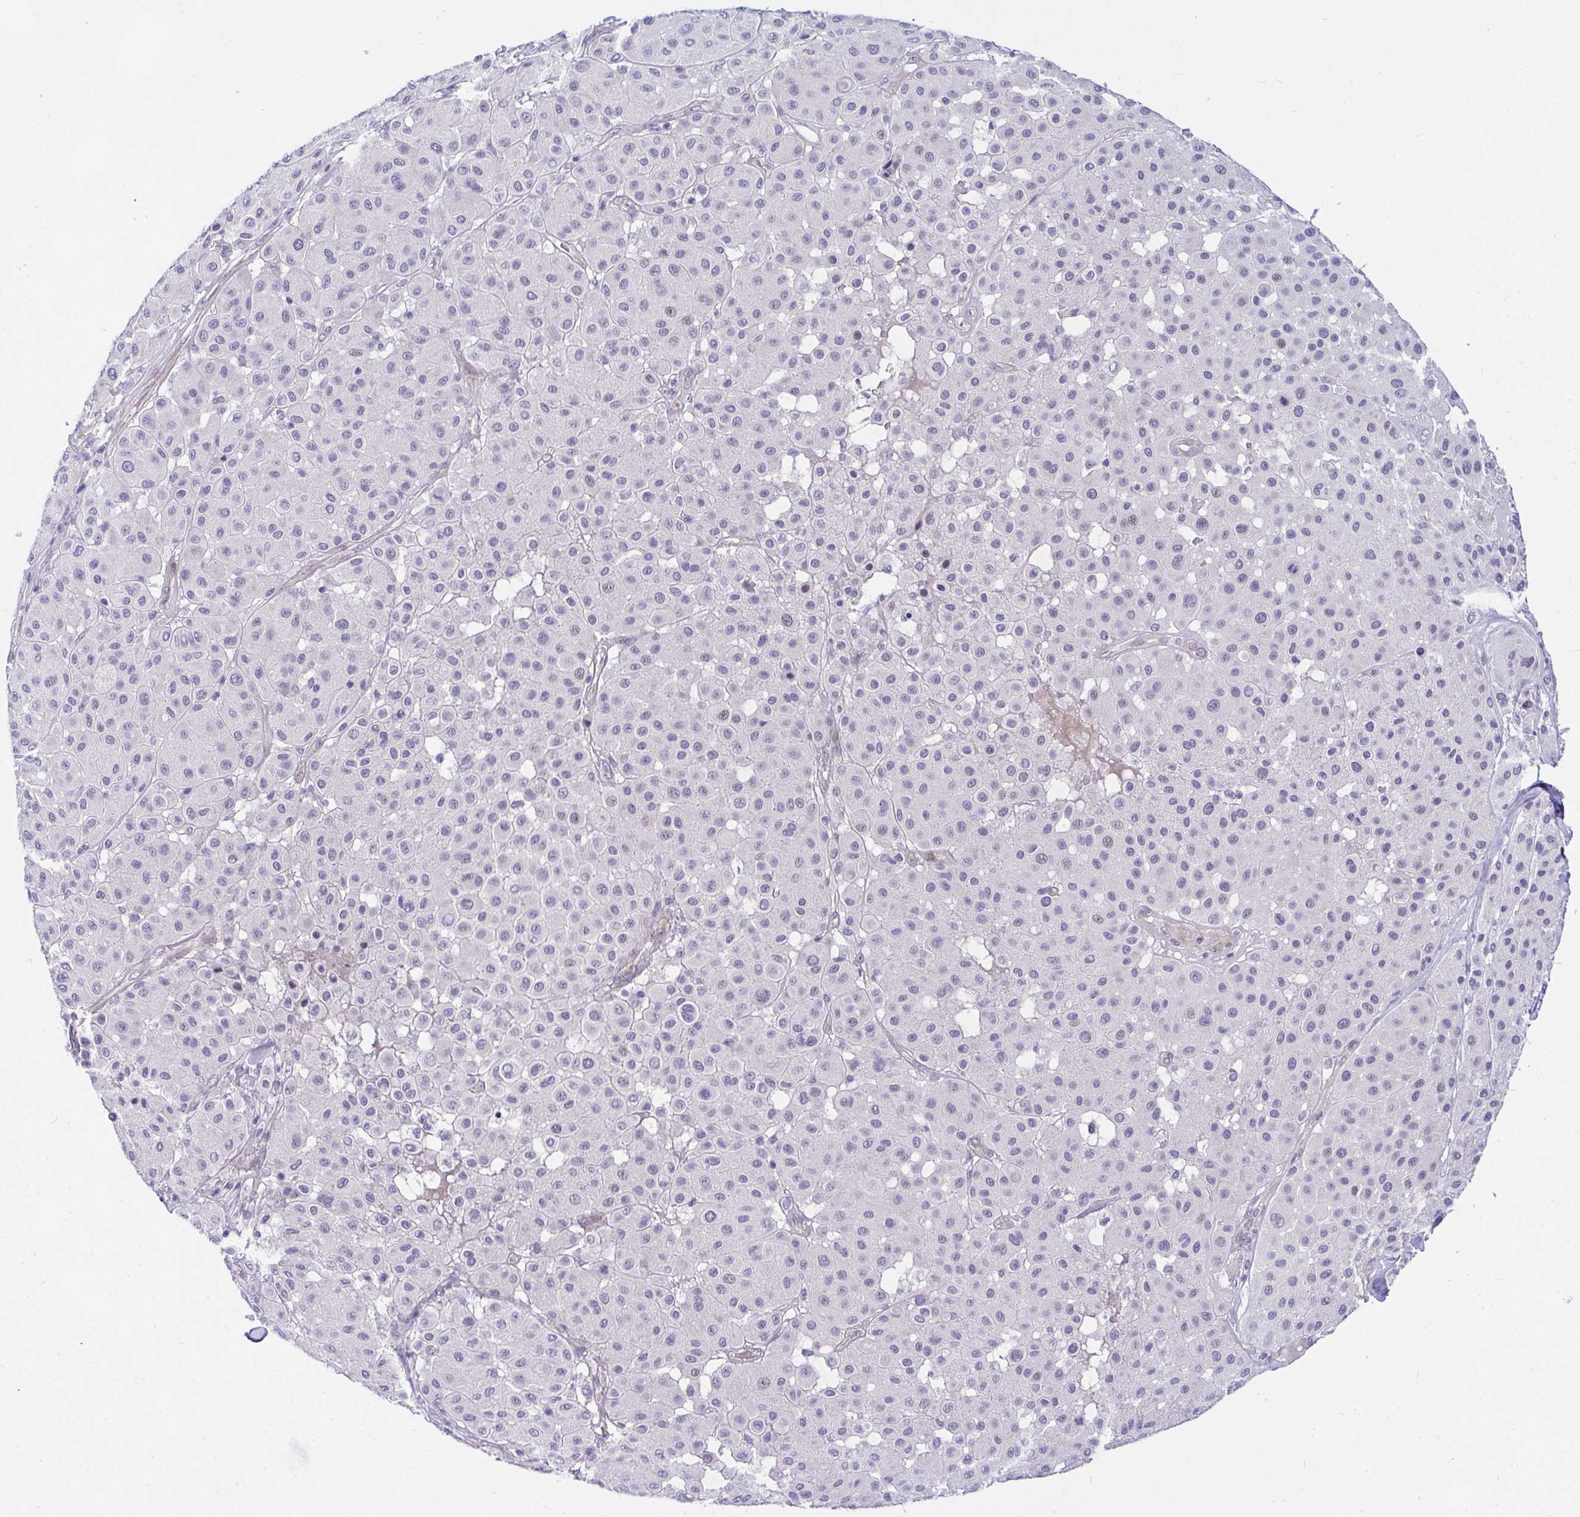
{"staining": {"intensity": "negative", "quantity": "none", "location": "none"}, "tissue": "melanoma", "cell_type": "Tumor cells", "image_type": "cancer", "snomed": [{"axis": "morphology", "description": "Malignant melanoma, Metastatic site"}, {"axis": "topography", "description": "Smooth muscle"}], "caption": "There is no significant staining in tumor cells of malignant melanoma (metastatic site).", "gene": "NFXL1", "patient": {"sex": "male", "age": 41}}